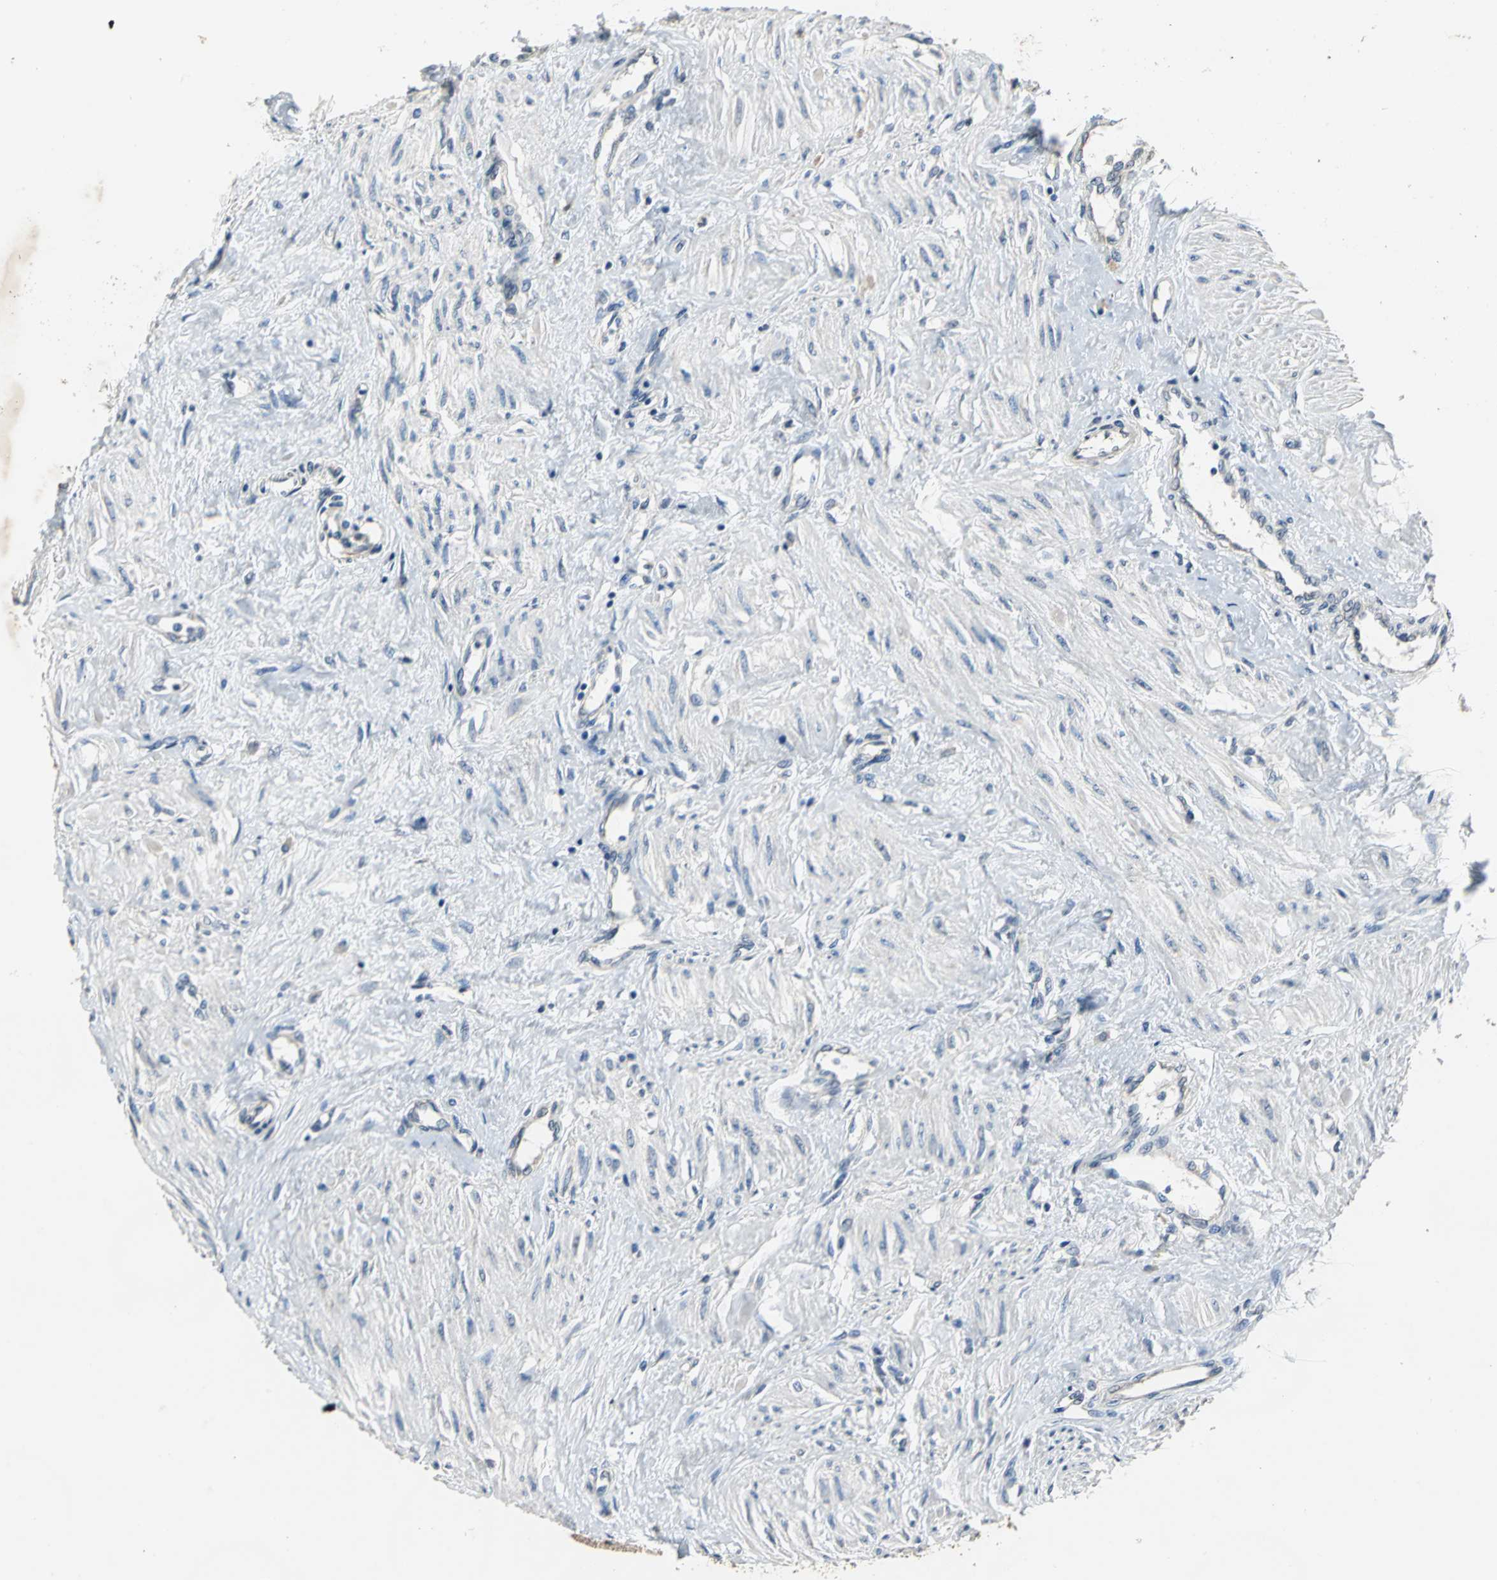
{"staining": {"intensity": "weak", "quantity": "<25%", "location": "cytoplasmic/membranous"}, "tissue": "smooth muscle", "cell_type": "Smooth muscle cells", "image_type": "normal", "snomed": [{"axis": "morphology", "description": "Normal tissue, NOS"}, {"axis": "topography", "description": "Smooth muscle"}, {"axis": "topography", "description": "Uterus"}], "caption": "IHC histopathology image of normal smooth muscle stained for a protein (brown), which displays no positivity in smooth muscle cells. (Stains: DAB IHC with hematoxylin counter stain, Microscopy: brightfield microscopy at high magnification).", "gene": "OCLN", "patient": {"sex": "female", "age": 39}}